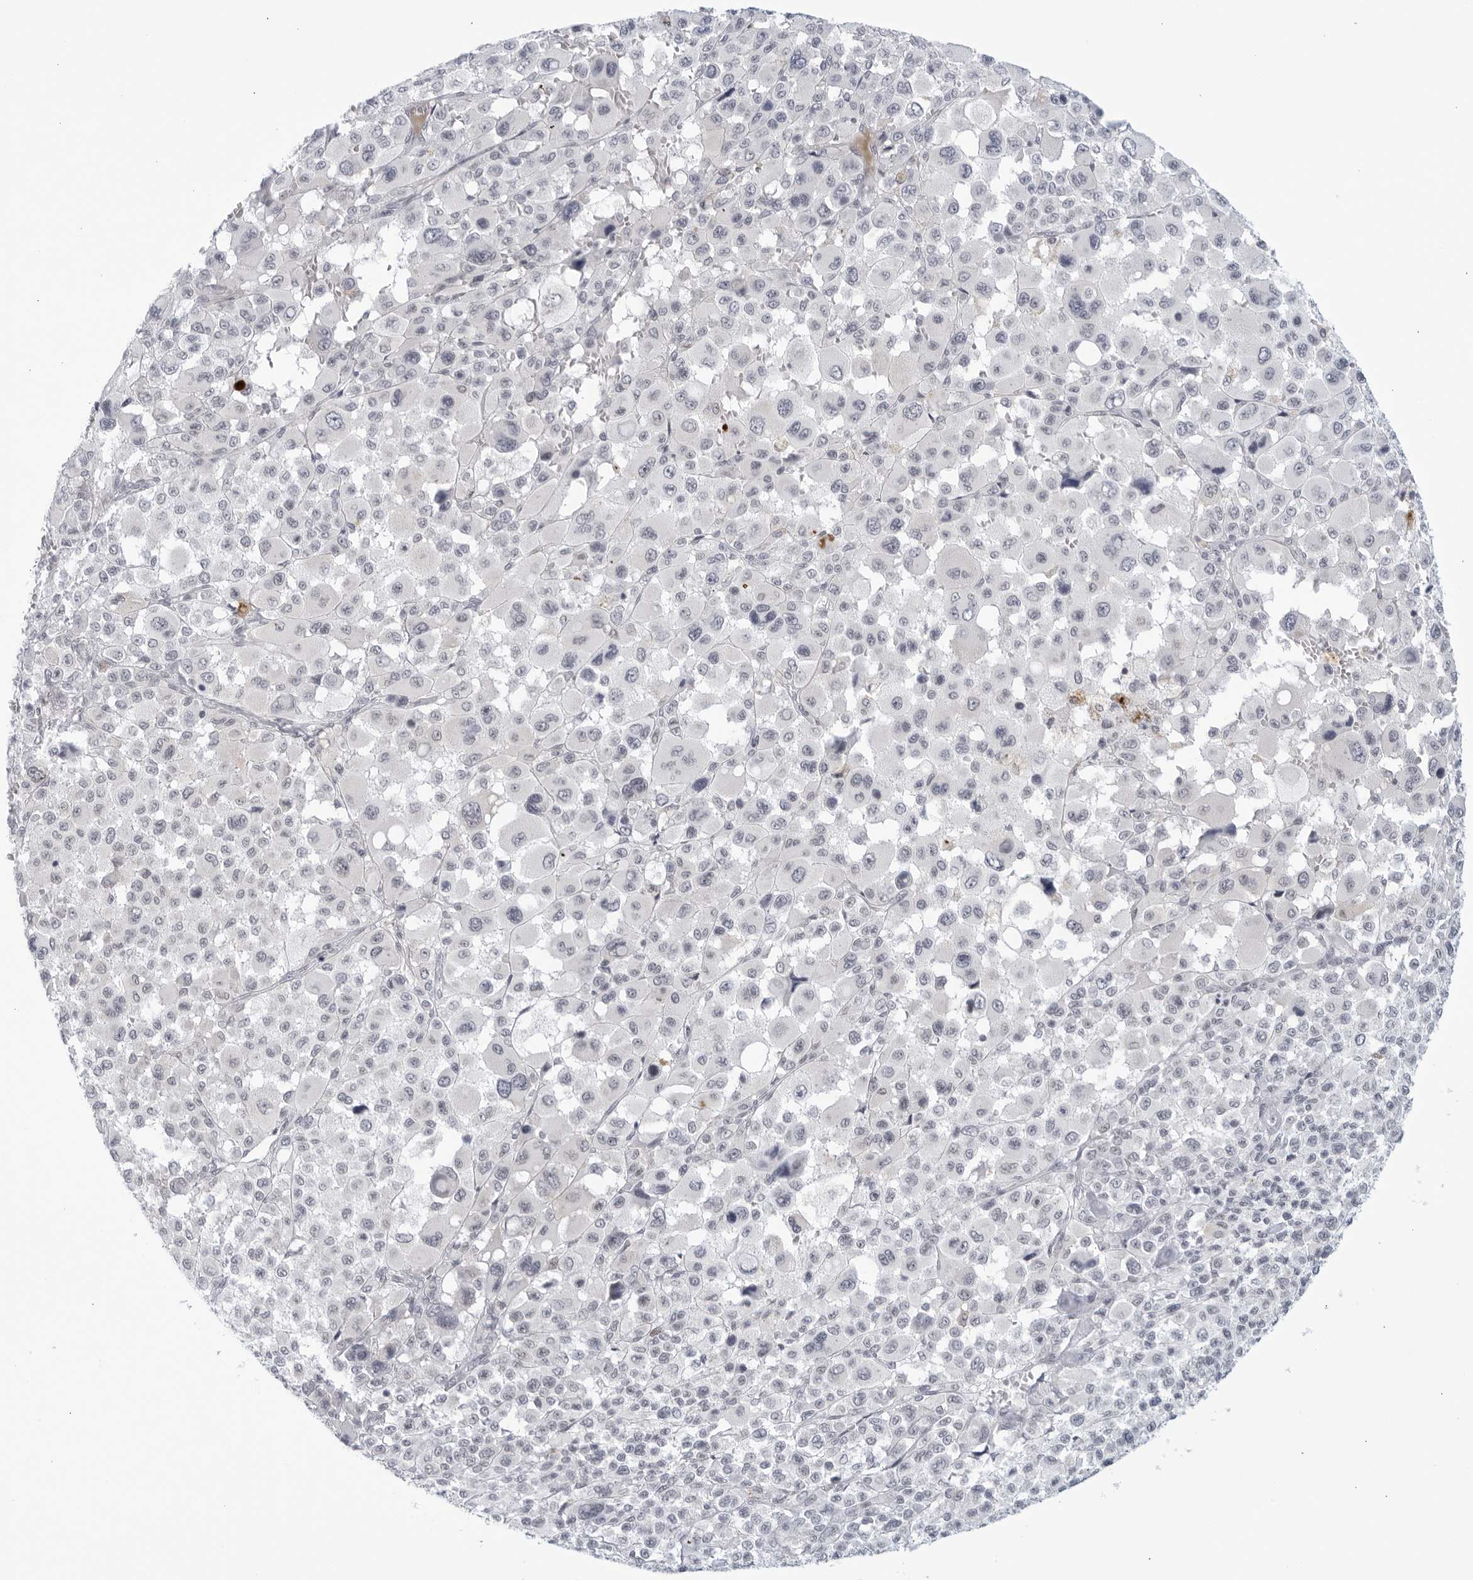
{"staining": {"intensity": "negative", "quantity": "none", "location": "none"}, "tissue": "melanoma", "cell_type": "Tumor cells", "image_type": "cancer", "snomed": [{"axis": "morphology", "description": "Malignant melanoma, Metastatic site"}, {"axis": "topography", "description": "Skin"}], "caption": "Tumor cells show no significant protein positivity in malignant melanoma (metastatic site).", "gene": "WDTC1", "patient": {"sex": "female", "age": 74}}